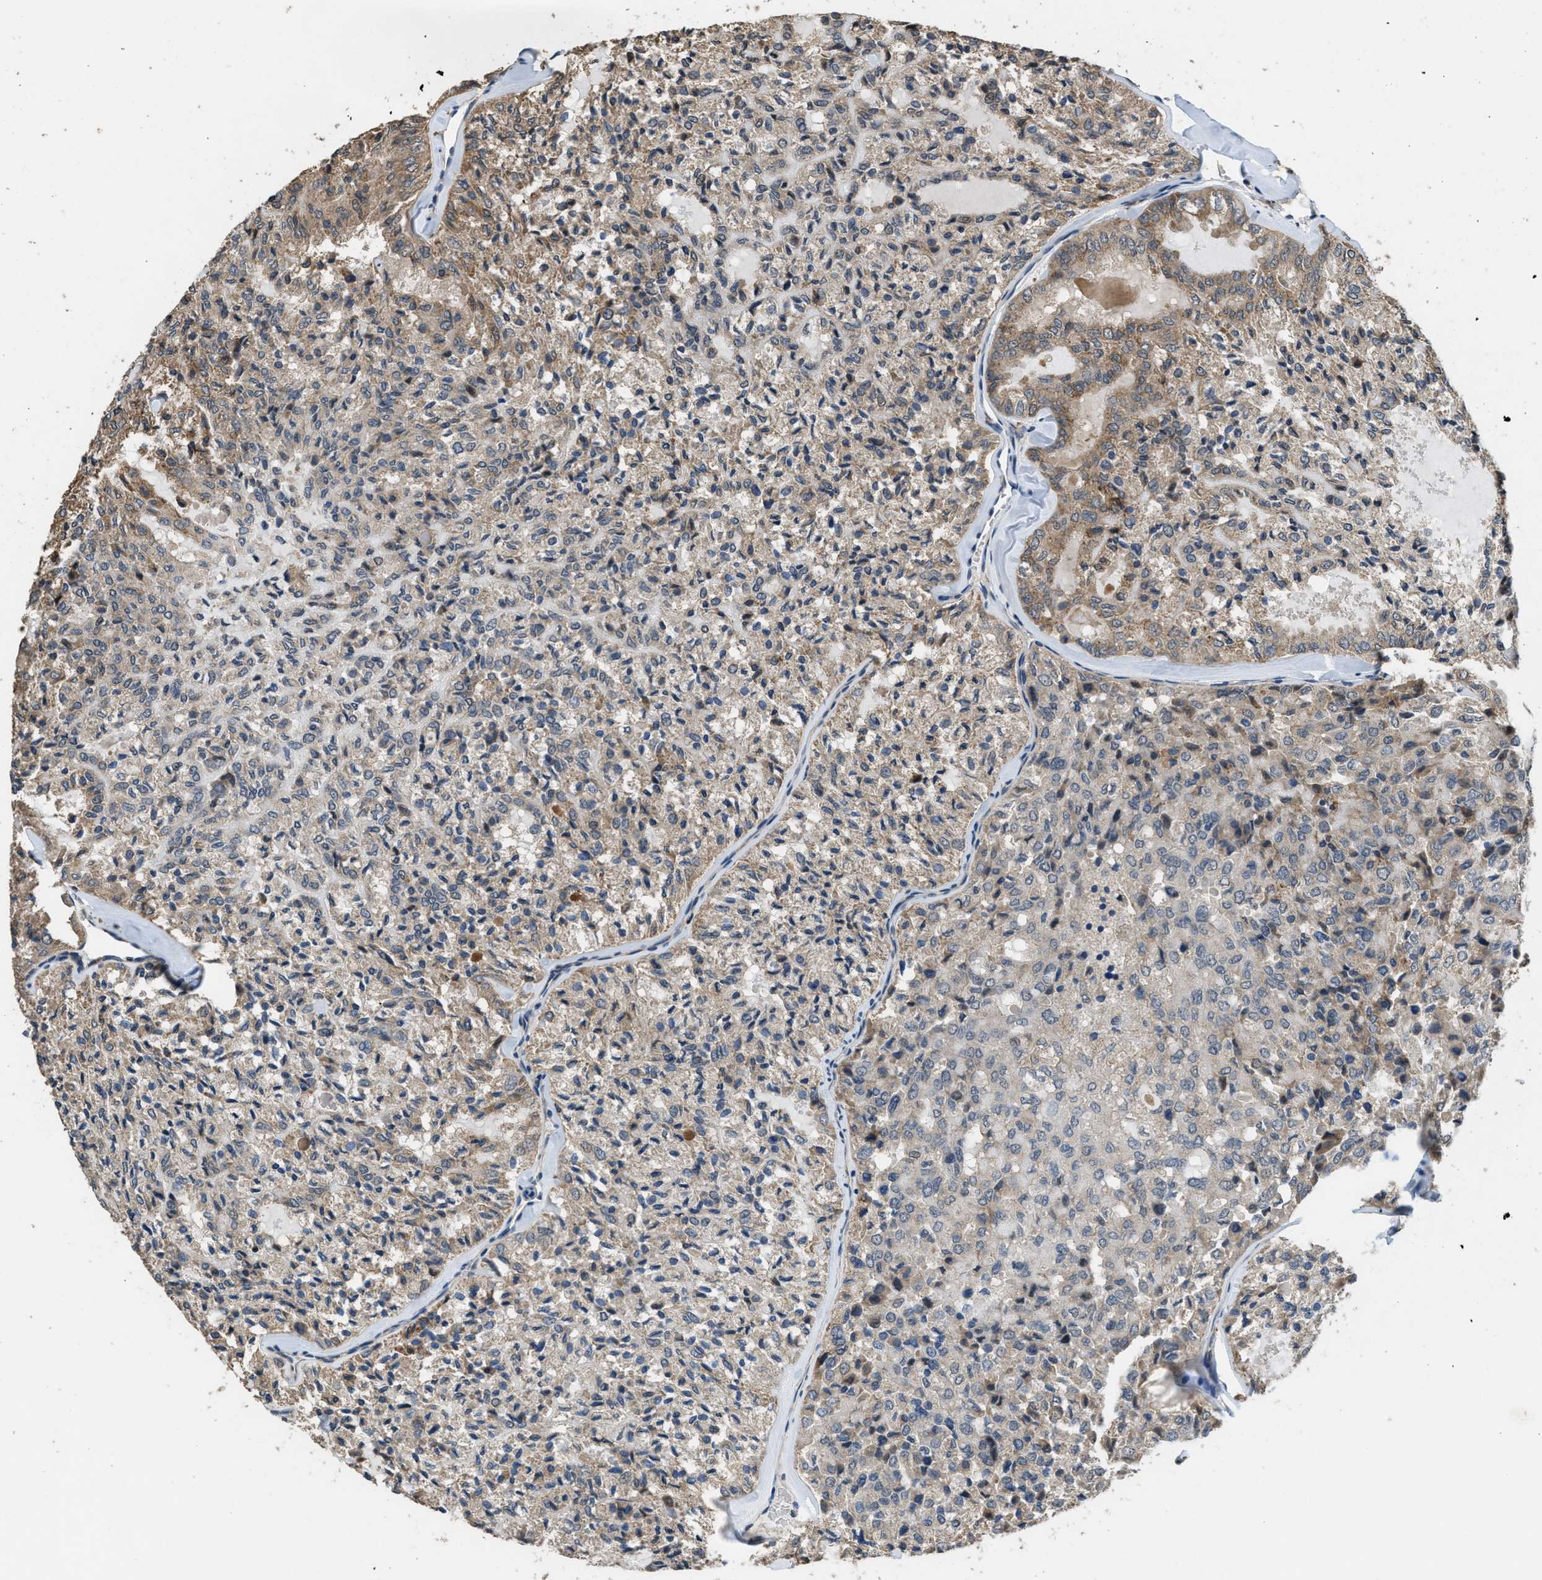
{"staining": {"intensity": "moderate", "quantity": "25%-75%", "location": "cytoplasmic/membranous"}, "tissue": "thyroid cancer", "cell_type": "Tumor cells", "image_type": "cancer", "snomed": [{"axis": "morphology", "description": "Follicular adenoma carcinoma, NOS"}, {"axis": "topography", "description": "Thyroid gland"}], "caption": "Protein staining displays moderate cytoplasmic/membranous expression in approximately 25%-75% of tumor cells in thyroid follicular adenoma carcinoma.", "gene": "NAT1", "patient": {"sex": "male", "age": 75}}